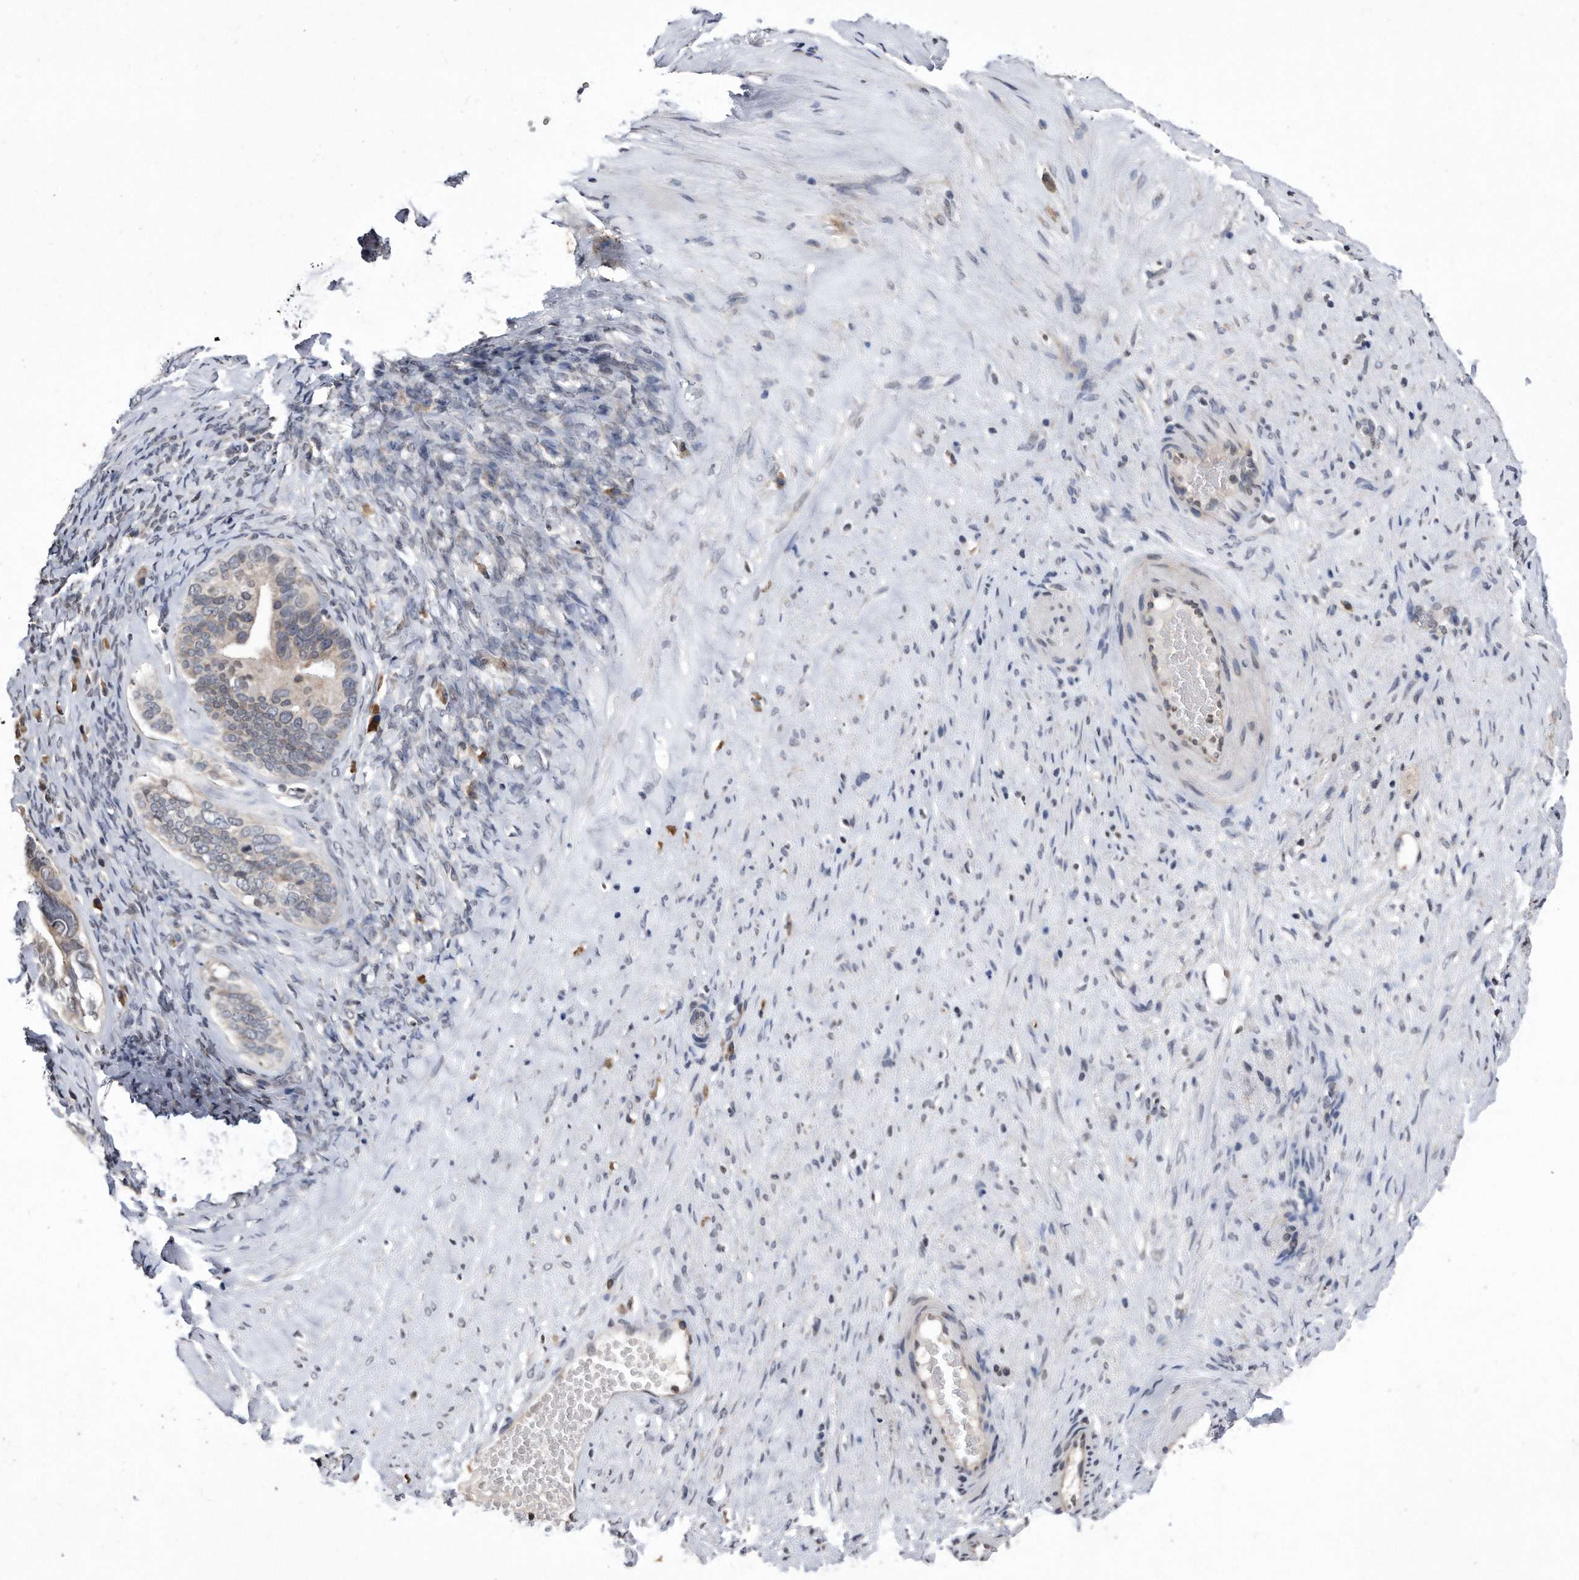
{"staining": {"intensity": "weak", "quantity": "25%-75%", "location": "cytoplasmic/membranous"}, "tissue": "ovarian cancer", "cell_type": "Tumor cells", "image_type": "cancer", "snomed": [{"axis": "morphology", "description": "Cystadenocarcinoma, serous, NOS"}, {"axis": "topography", "description": "Ovary"}], "caption": "Immunohistochemistry (DAB (3,3'-diaminobenzidine)) staining of ovarian cancer reveals weak cytoplasmic/membranous protein positivity in approximately 25%-75% of tumor cells. The staining is performed using DAB (3,3'-diaminobenzidine) brown chromogen to label protein expression. The nuclei are counter-stained blue using hematoxylin.", "gene": "DAB1", "patient": {"sex": "female", "age": 56}}